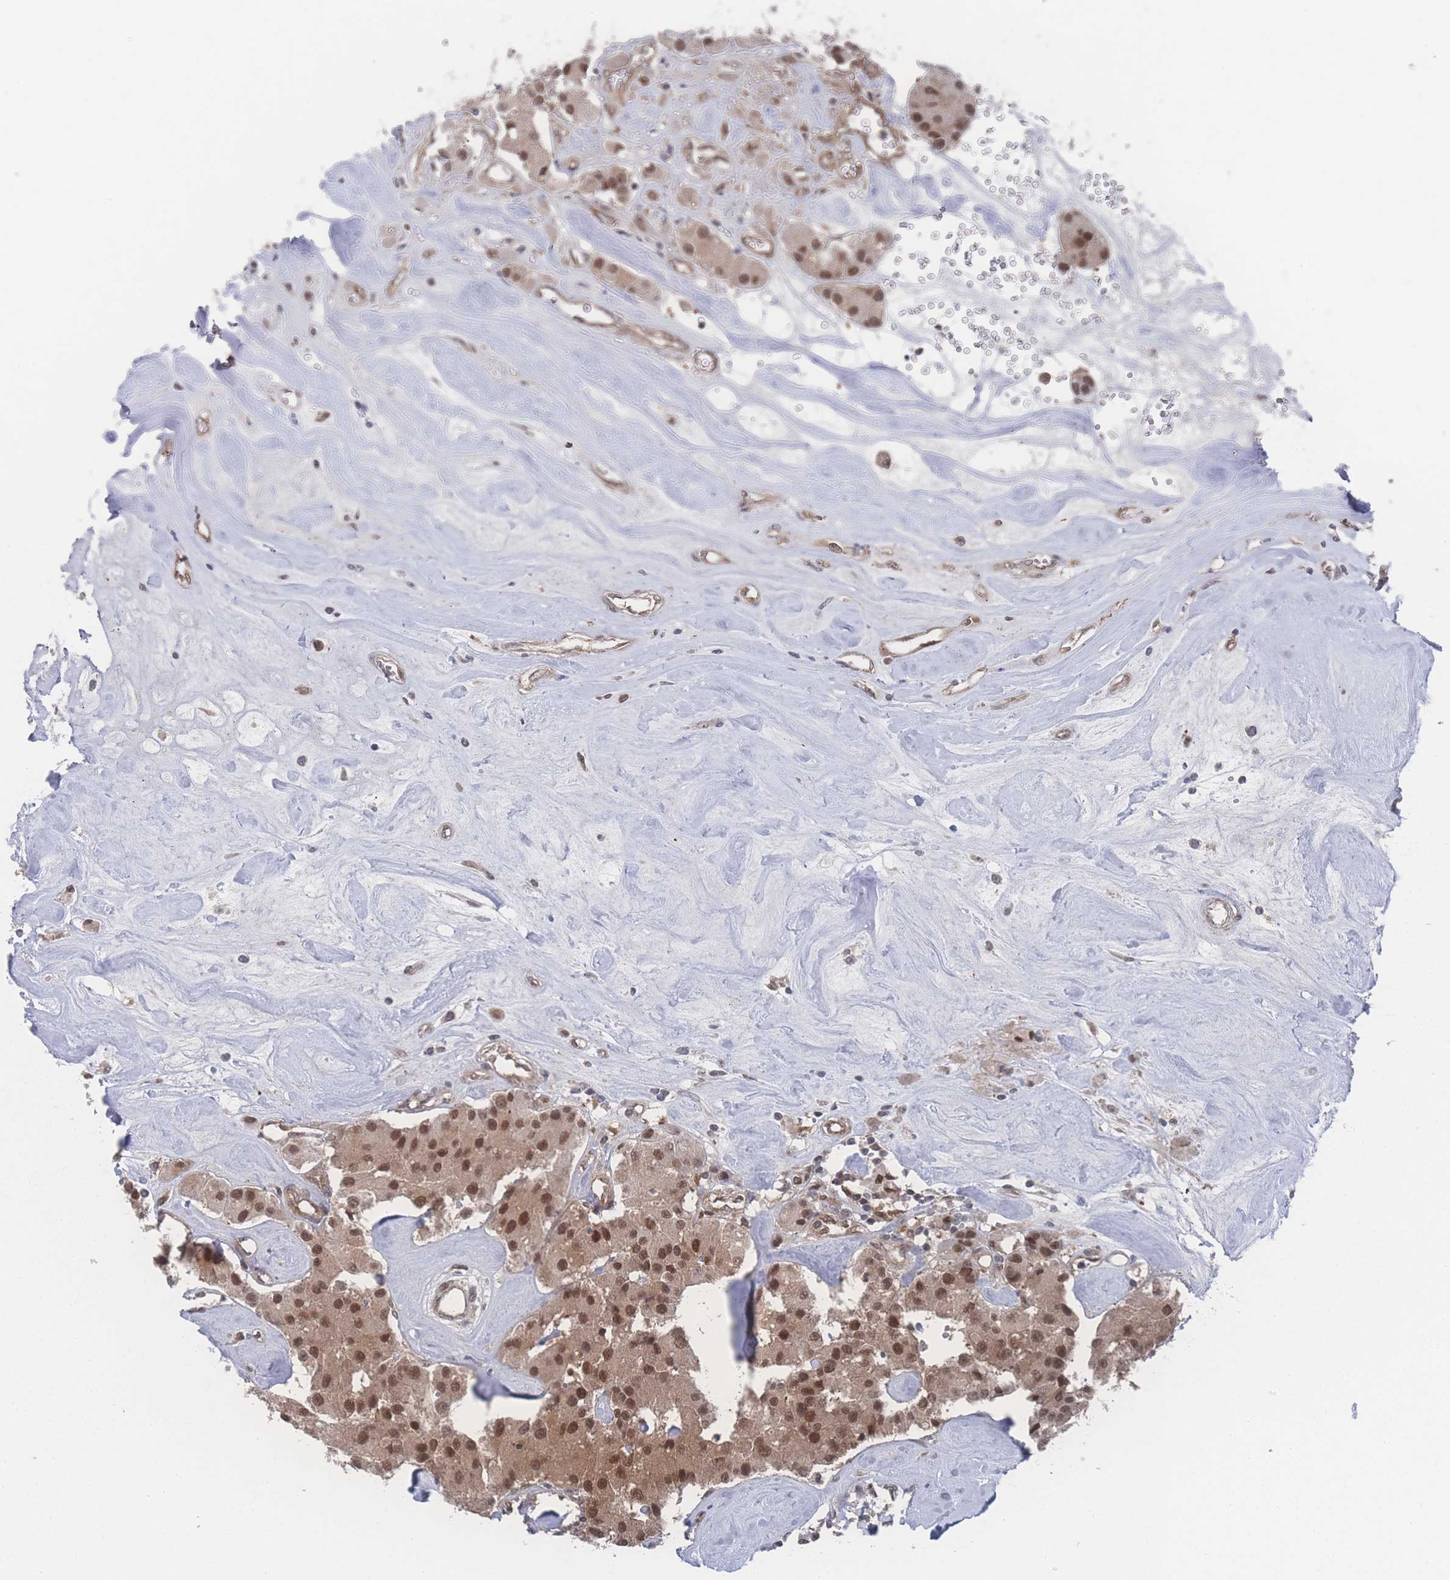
{"staining": {"intensity": "moderate", "quantity": ">75%", "location": "cytoplasmic/membranous,nuclear"}, "tissue": "carcinoid", "cell_type": "Tumor cells", "image_type": "cancer", "snomed": [{"axis": "morphology", "description": "Carcinoid, malignant, NOS"}, {"axis": "topography", "description": "Pancreas"}], "caption": "Immunohistochemistry histopathology image of neoplastic tissue: human carcinoid (malignant) stained using immunohistochemistry (IHC) exhibits medium levels of moderate protein expression localized specifically in the cytoplasmic/membranous and nuclear of tumor cells, appearing as a cytoplasmic/membranous and nuclear brown color.", "gene": "PSMA1", "patient": {"sex": "male", "age": 41}}